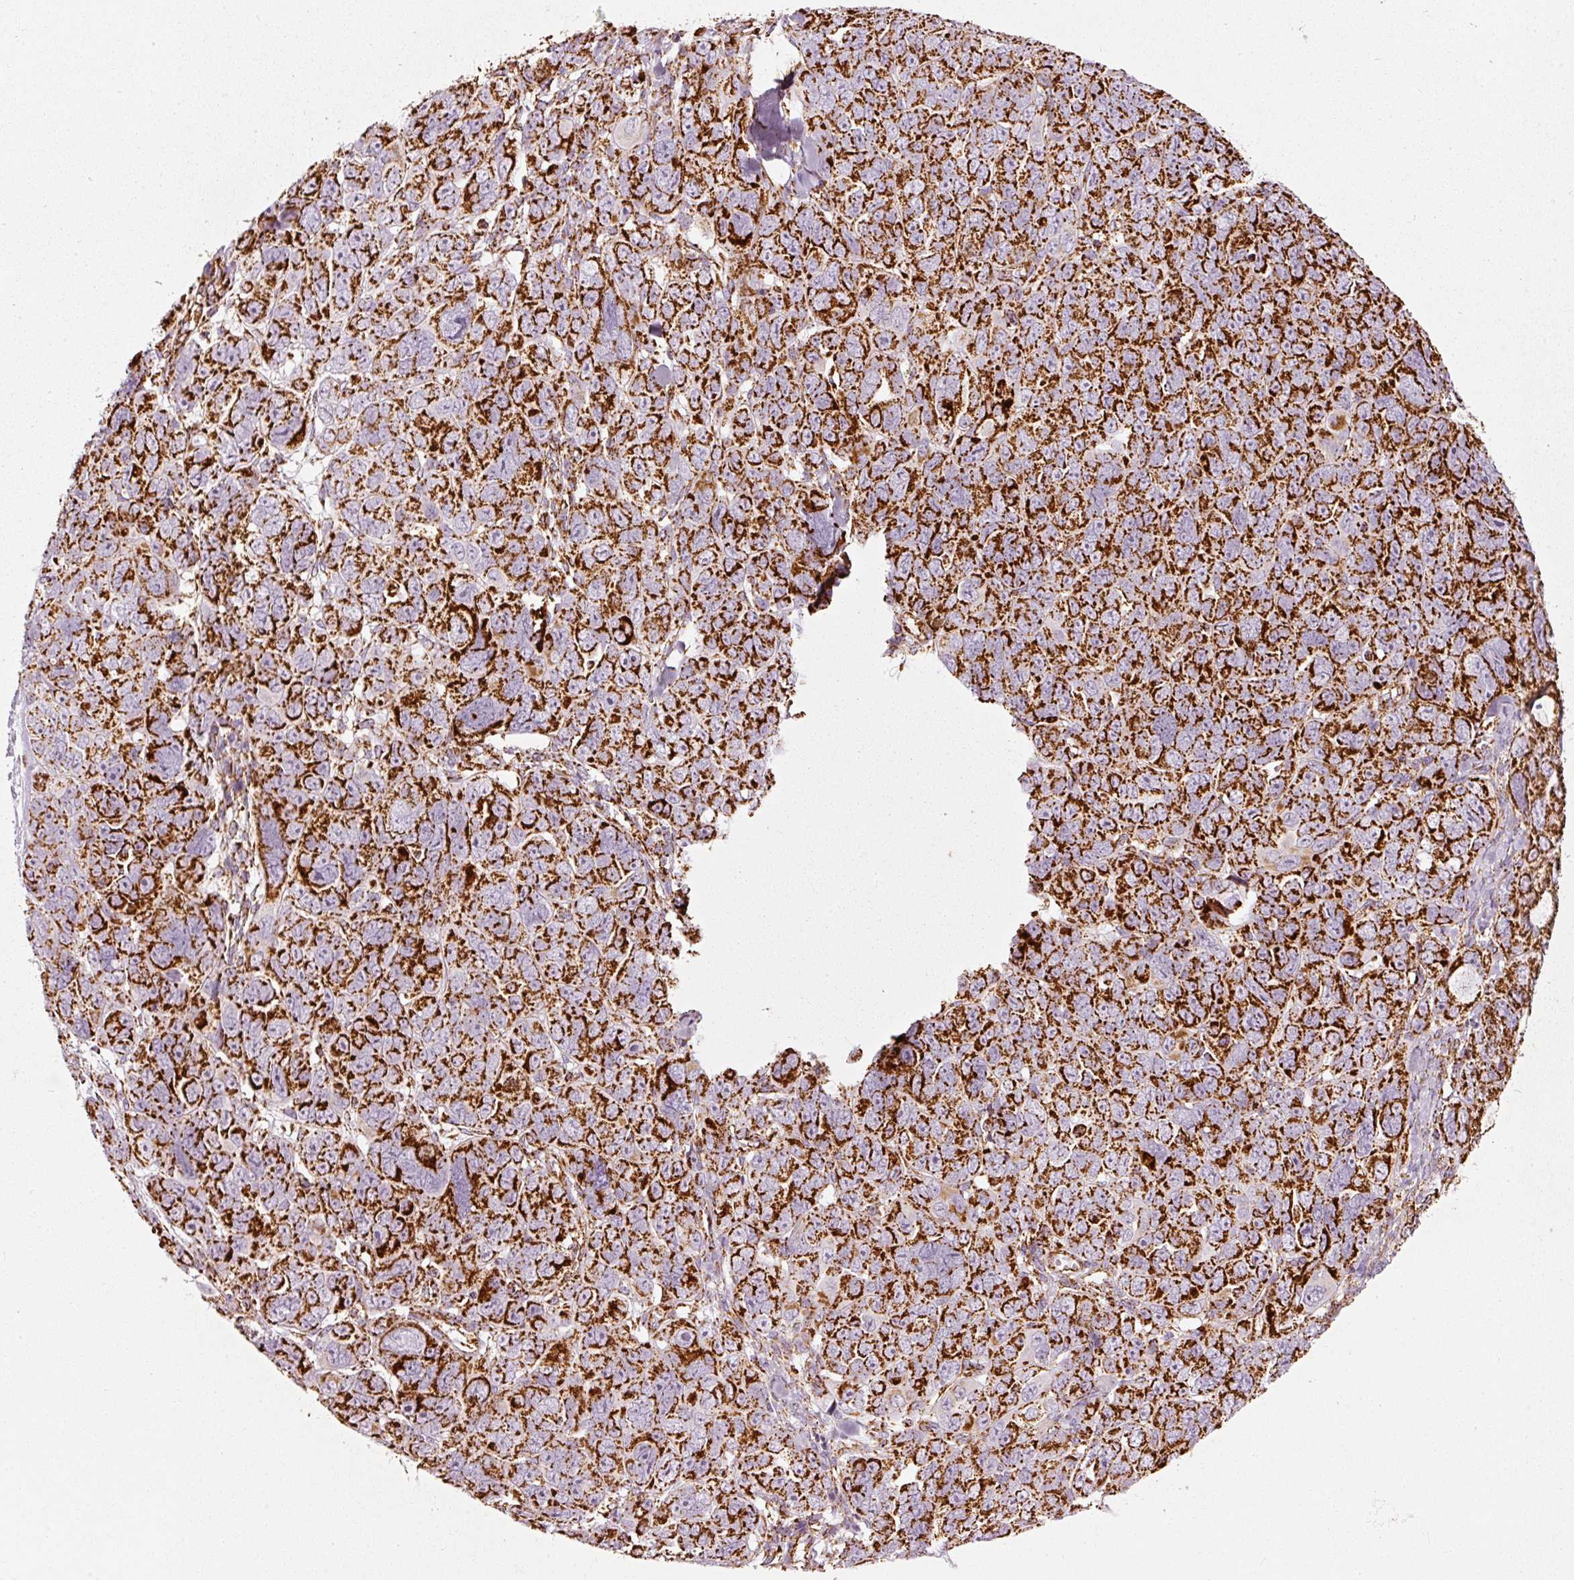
{"staining": {"intensity": "strong", "quantity": ">75%", "location": "cytoplasmic/membranous"}, "tissue": "ovarian cancer", "cell_type": "Tumor cells", "image_type": "cancer", "snomed": [{"axis": "morphology", "description": "Cystadenocarcinoma, serous, NOS"}, {"axis": "topography", "description": "Ovary"}], "caption": "A histopathology image showing strong cytoplasmic/membranous expression in about >75% of tumor cells in serous cystadenocarcinoma (ovarian), as visualized by brown immunohistochemical staining.", "gene": "MT-CO2", "patient": {"sex": "female", "age": 63}}